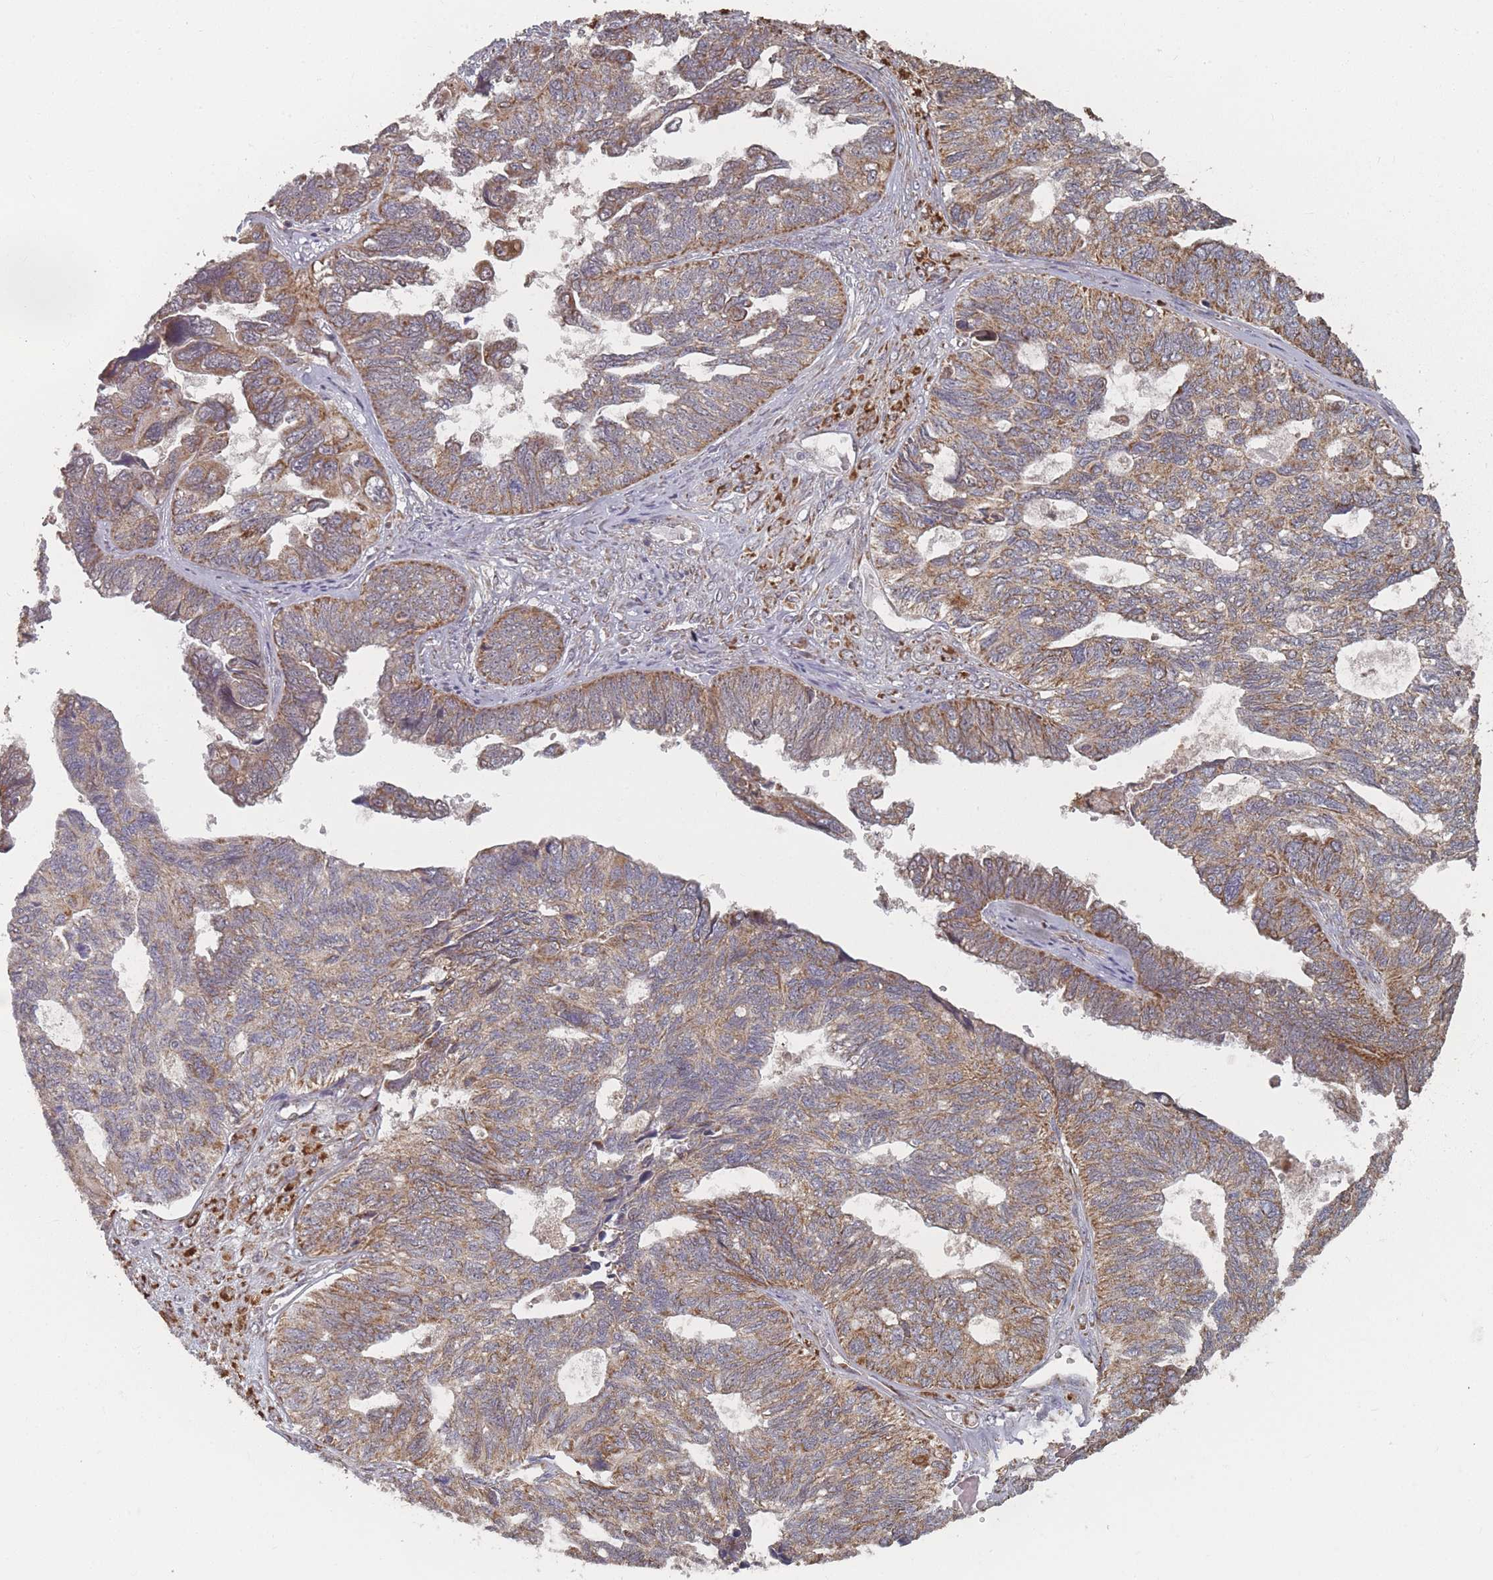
{"staining": {"intensity": "moderate", "quantity": ">75%", "location": "cytoplasmic/membranous"}, "tissue": "ovarian cancer", "cell_type": "Tumor cells", "image_type": "cancer", "snomed": [{"axis": "morphology", "description": "Cystadenocarcinoma, serous, NOS"}, {"axis": "topography", "description": "Ovary"}], "caption": "Ovarian cancer (serous cystadenocarcinoma) stained with a protein marker shows moderate staining in tumor cells.", "gene": "PSMB3", "patient": {"sex": "female", "age": 79}}